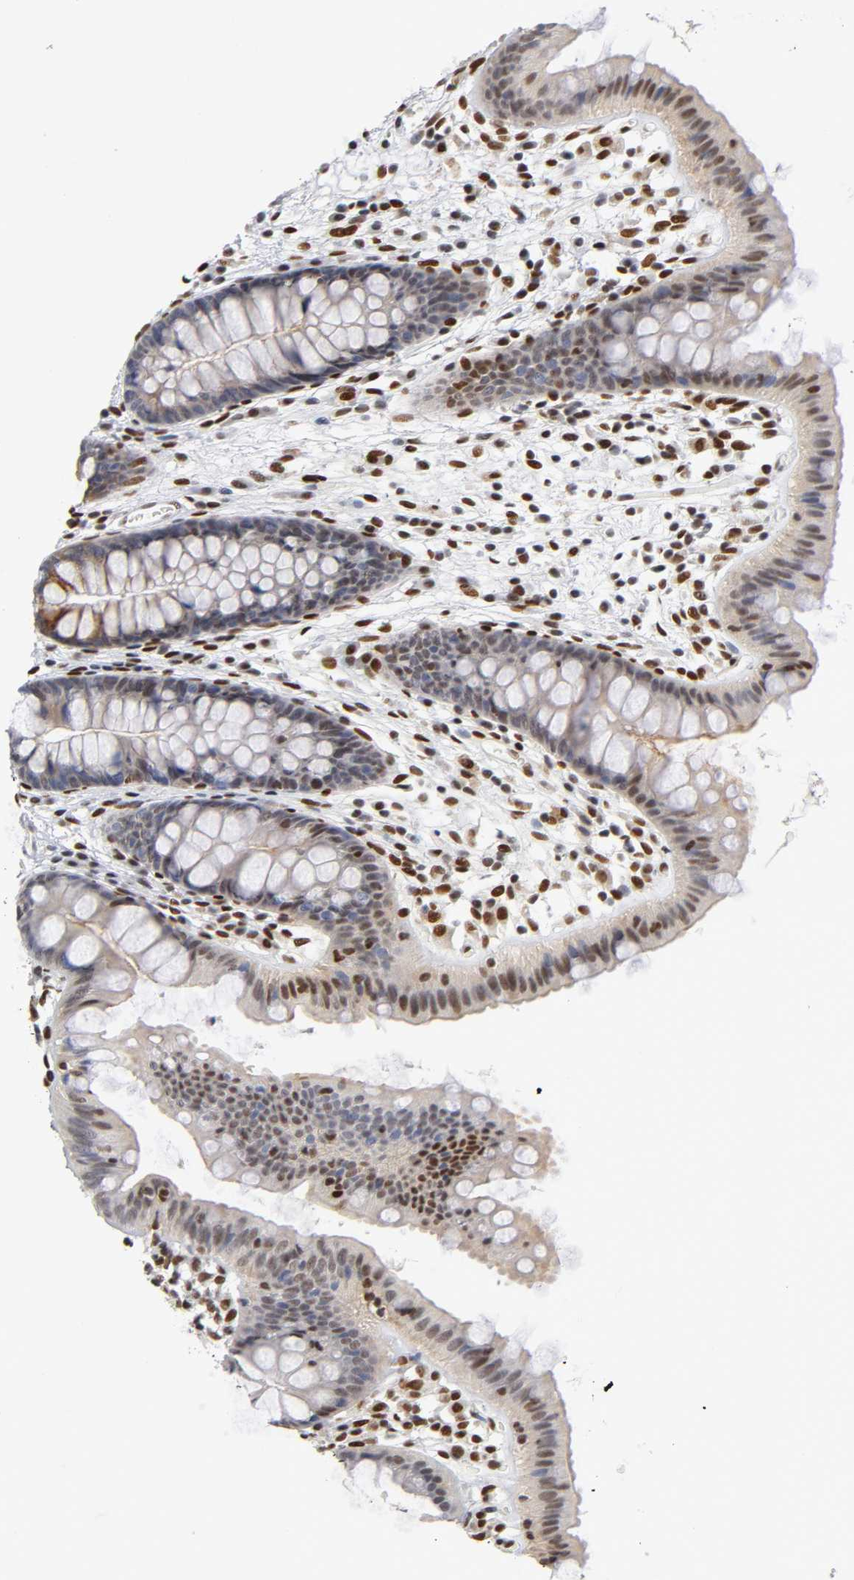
{"staining": {"intensity": "moderate", "quantity": ">75%", "location": "nuclear"}, "tissue": "colon", "cell_type": "Endothelial cells", "image_type": "normal", "snomed": [{"axis": "morphology", "description": "Normal tissue, NOS"}, {"axis": "topography", "description": "Smooth muscle"}, {"axis": "topography", "description": "Colon"}], "caption": "A photomicrograph showing moderate nuclear staining in approximately >75% of endothelial cells in unremarkable colon, as visualized by brown immunohistochemical staining.", "gene": "NR3C1", "patient": {"sex": "male", "age": 67}}